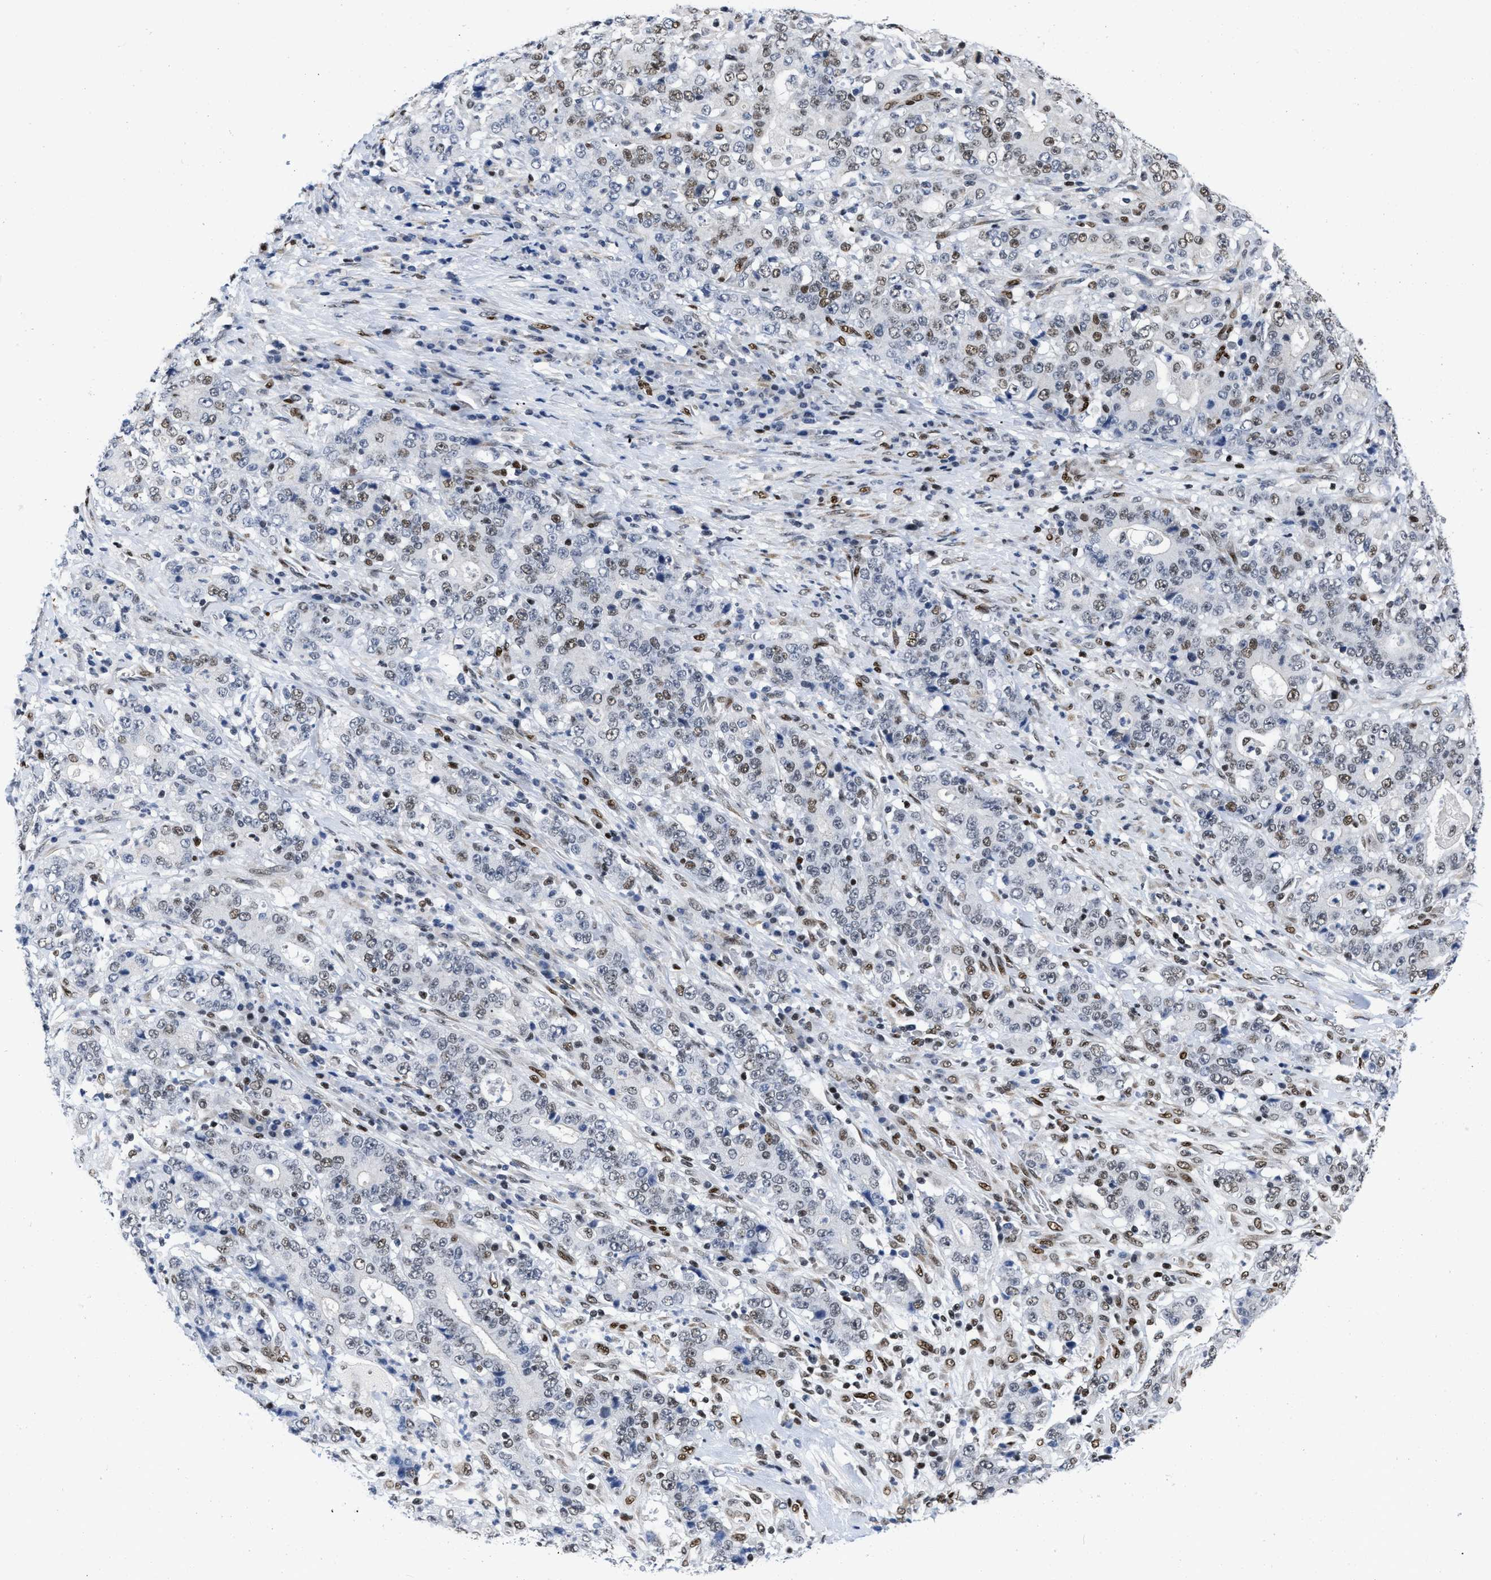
{"staining": {"intensity": "moderate", "quantity": "25%-75%", "location": "nuclear"}, "tissue": "stomach cancer", "cell_type": "Tumor cells", "image_type": "cancer", "snomed": [{"axis": "morphology", "description": "Normal tissue, NOS"}, {"axis": "morphology", "description": "Adenocarcinoma, NOS"}, {"axis": "topography", "description": "Stomach, upper"}, {"axis": "topography", "description": "Stomach"}], "caption": "Protein expression analysis of stomach cancer (adenocarcinoma) exhibits moderate nuclear positivity in about 25%-75% of tumor cells.", "gene": "CREB1", "patient": {"sex": "male", "age": 59}}